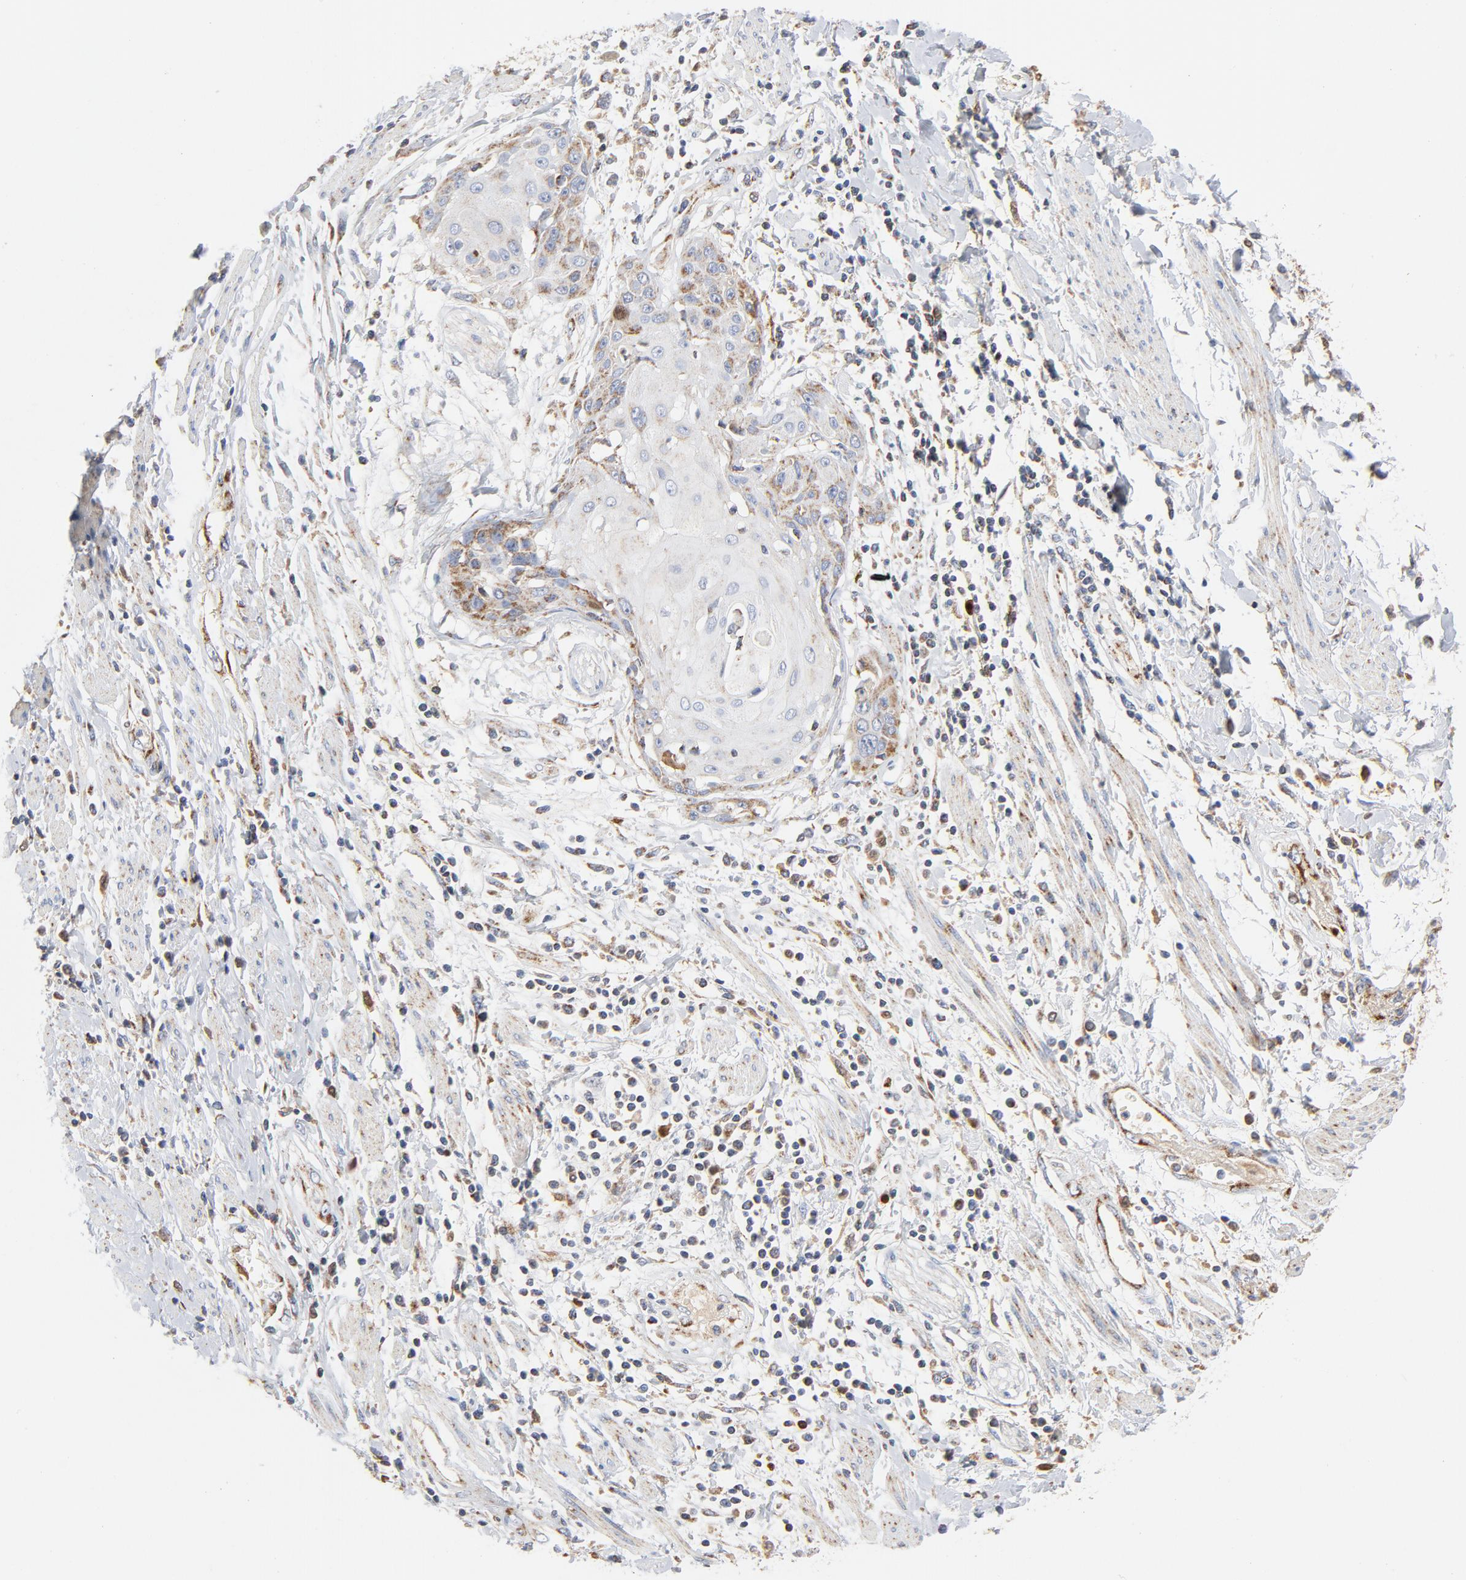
{"staining": {"intensity": "moderate", "quantity": ">75%", "location": "cytoplasmic/membranous"}, "tissue": "cervical cancer", "cell_type": "Tumor cells", "image_type": "cancer", "snomed": [{"axis": "morphology", "description": "Squamous cell carcinoma, NOS"}, {"axis": "topography", "description": "Cervix"}], "caption": "Immunohistochemical staining of human cervical squamous cell carcinoma exhibits moderate cytoplasmic/membranous protein positivity in approximately >75% of tumor cells. (Brightfield microscopy of DAB IHC at high magnification).", "gene": "DIABLO", "patient": {"sex": "female", "age": 57}}